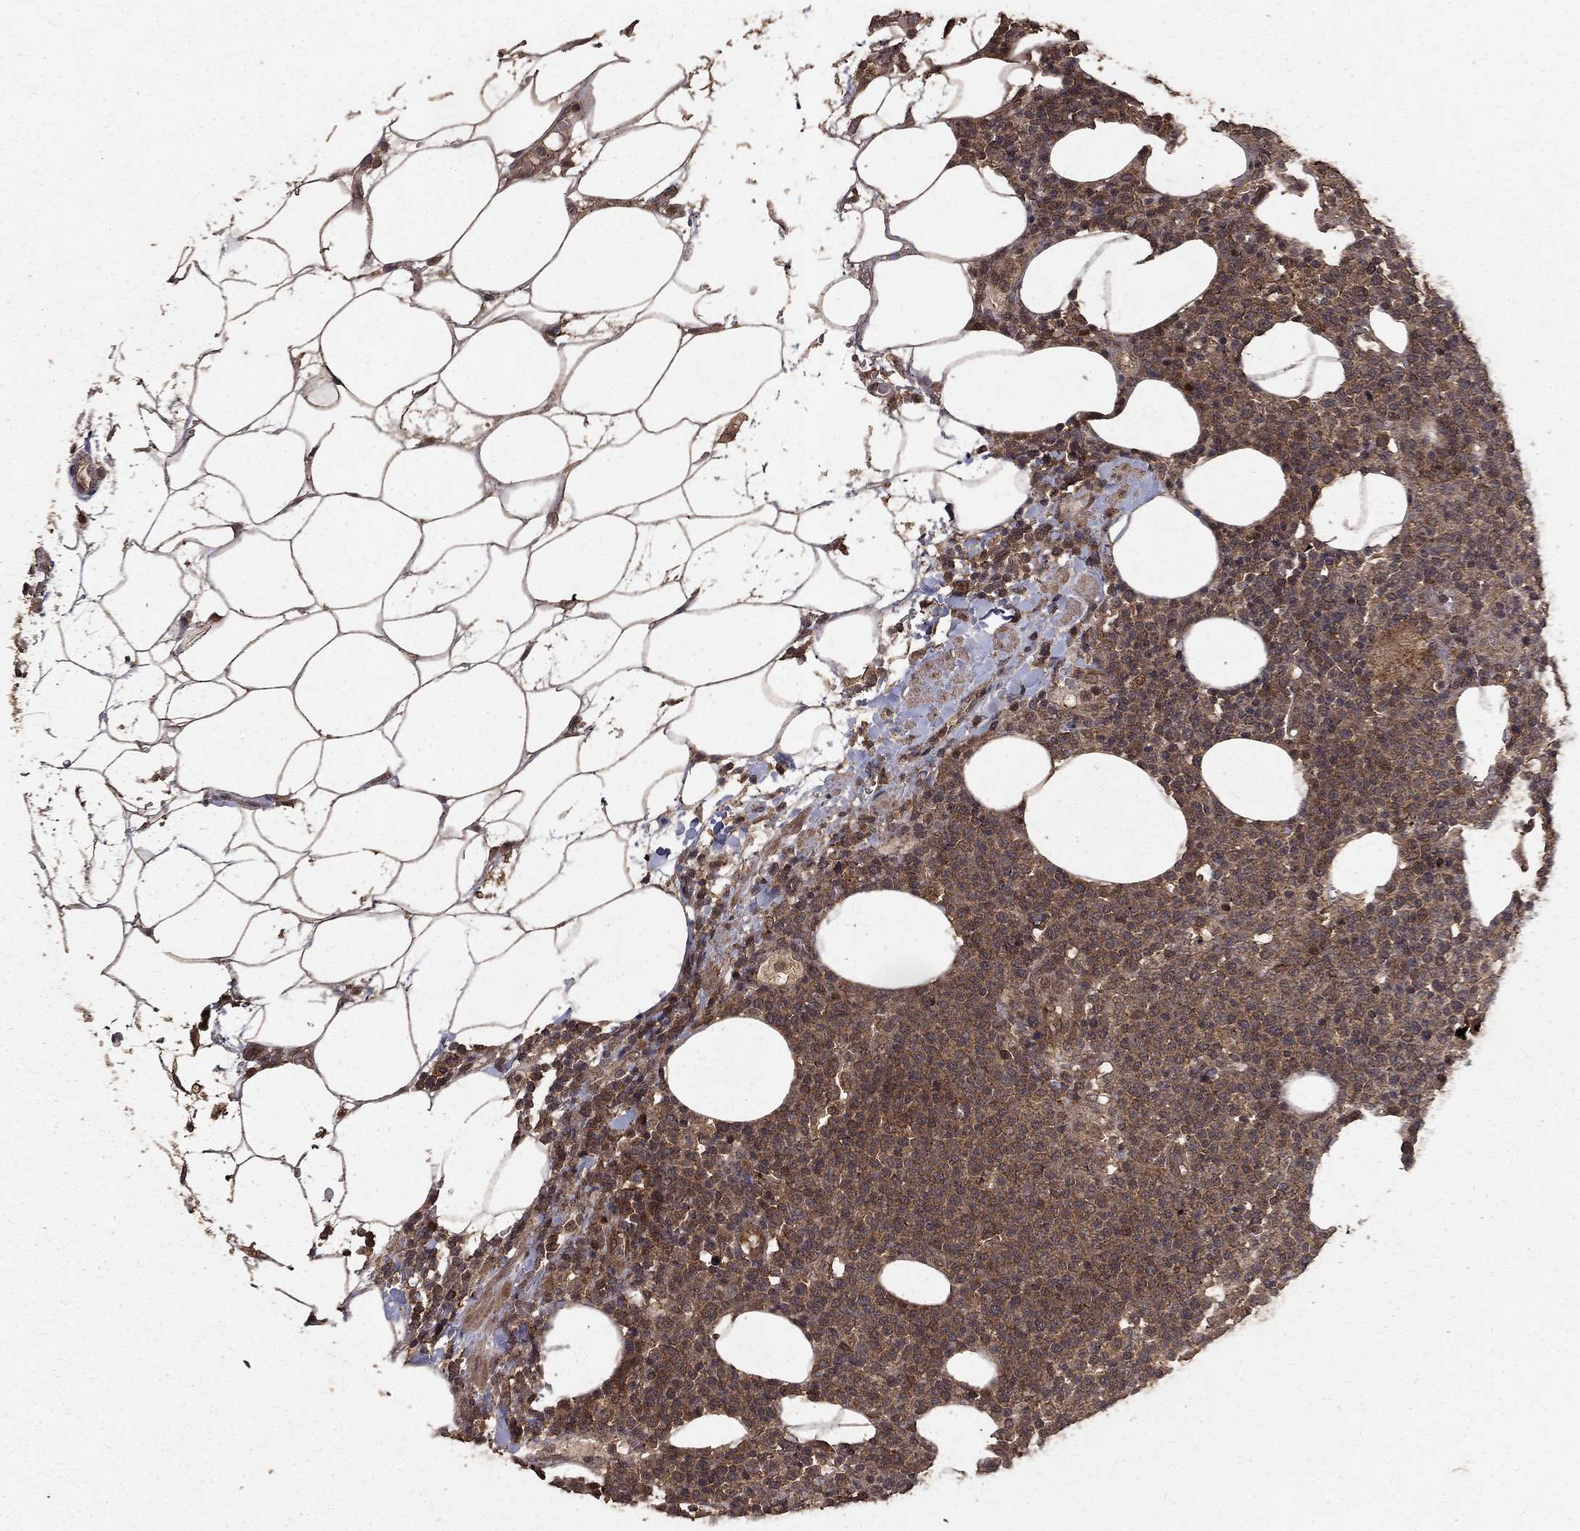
{"staining": {"intensity": "weak", "quantity": "25%-75%", "location": "cytoplasmic/membranous"}, "tissue": "lymphoma", "cell_type": "Tumor cells", "image_type": "cancer", "snomed": [{"axis": "morphology", "description": "Malignant lymphoma, non-Hodgkin's type, High grade"}, {"axis": "topography", "description": "Lymph node"}], "caption": "Approximately 25%-75% of tumor cells in lymphoma reveal weak cytoplasmic/membranous protein staining as visualized by brown immunohistochemical staining.", "gene": "PRDM1", "patient": {"sex": "male", "age": 61}}